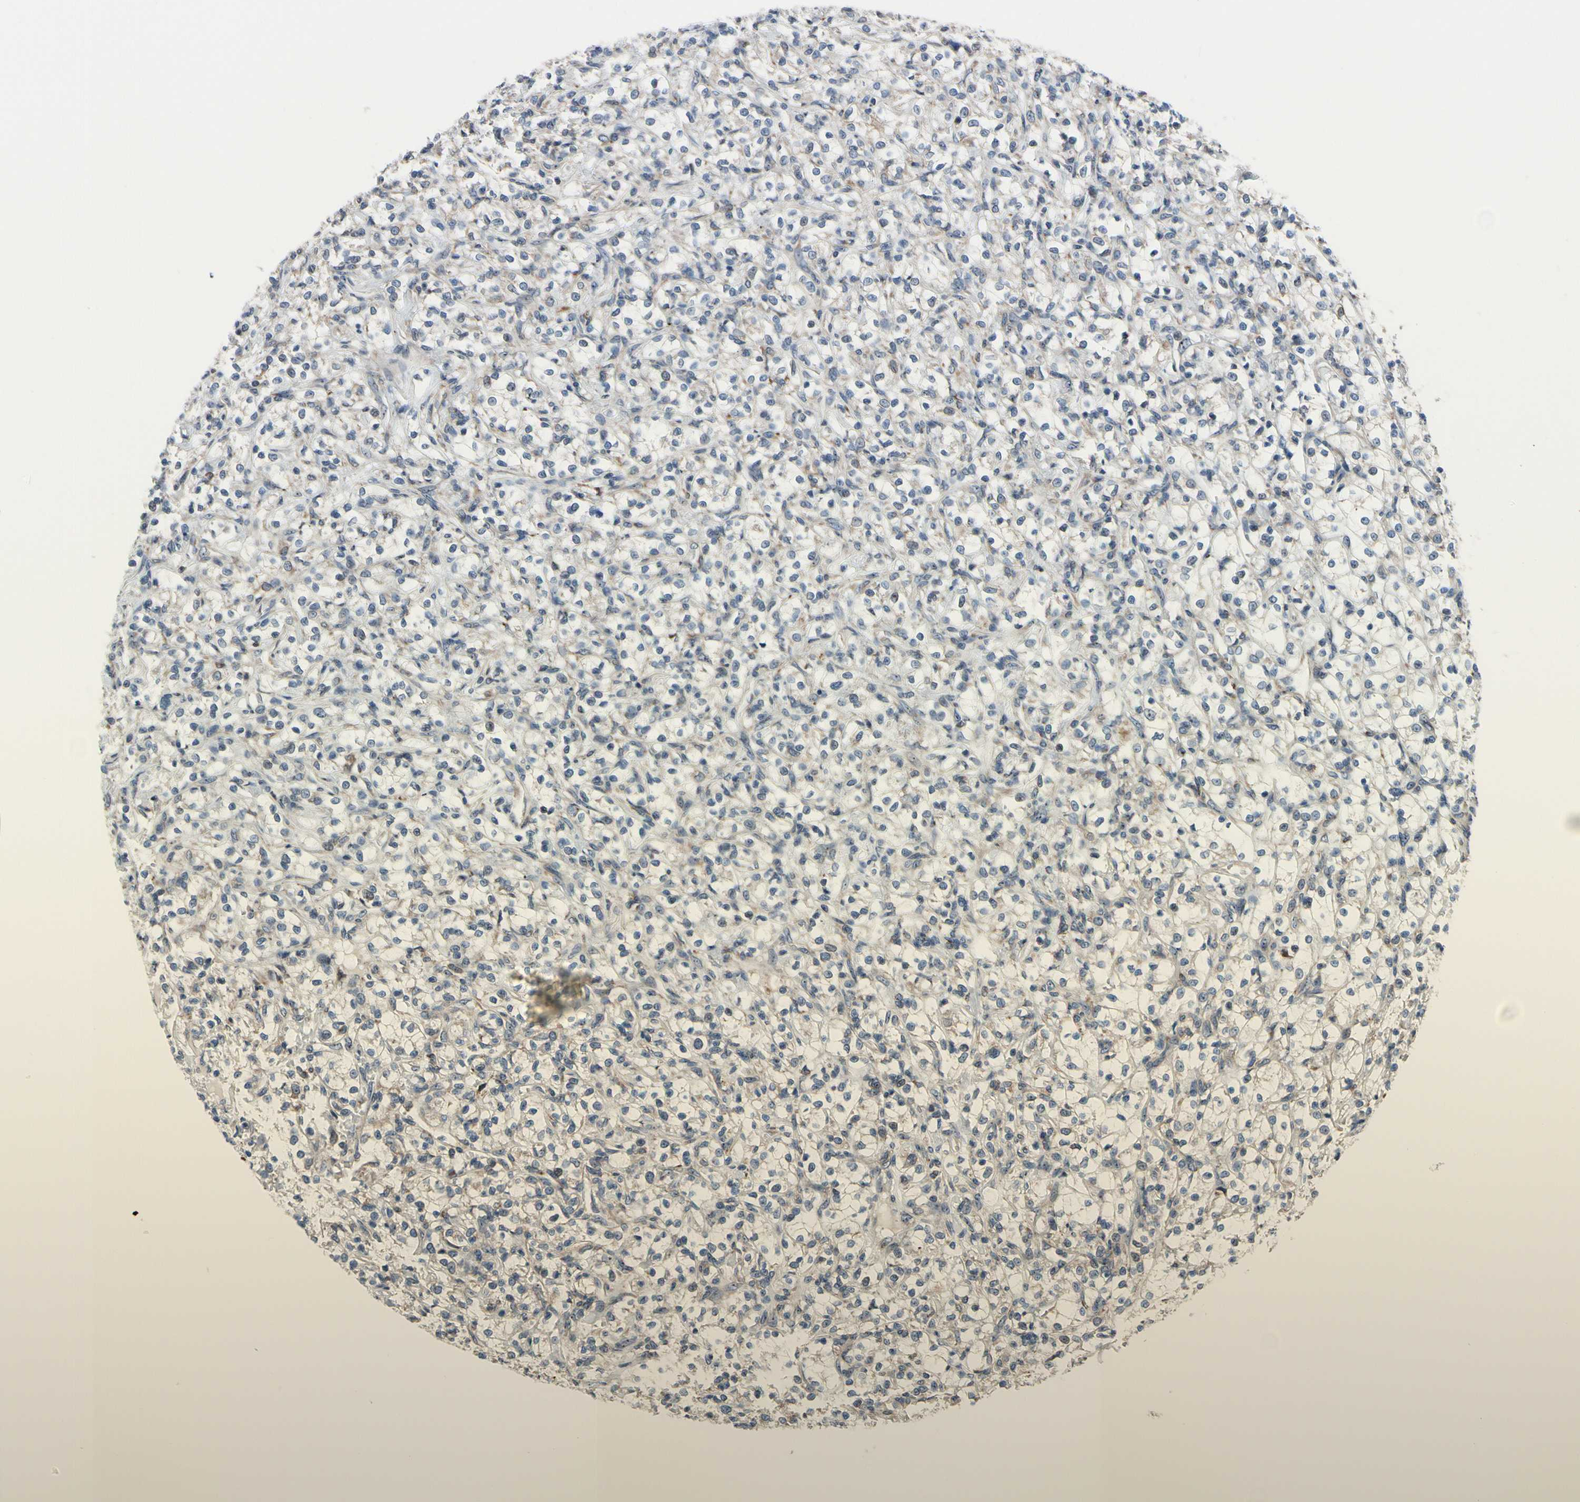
{"staining": {"intensity": "weak", "quantity": ">75%", "location": "cytoplasmic/membranous"}, "tissue": "renal cancer", "cell_type": "Tumor cells", "image_type": "cancer", "snomed": [{"axis": "morphology", "description": "Adenocarcinoma, NOS"}, {"axis": "topography", "description": "Kidney"}], "caption": "Adenocarcinoma (renal) was stained to show a protein in brown. There is low levels of weak cytoplasmic/membranous positivity in about >75% of tumor cells.", "gene": "TMED7", "patient": {"sex": "female", "age": 69}}